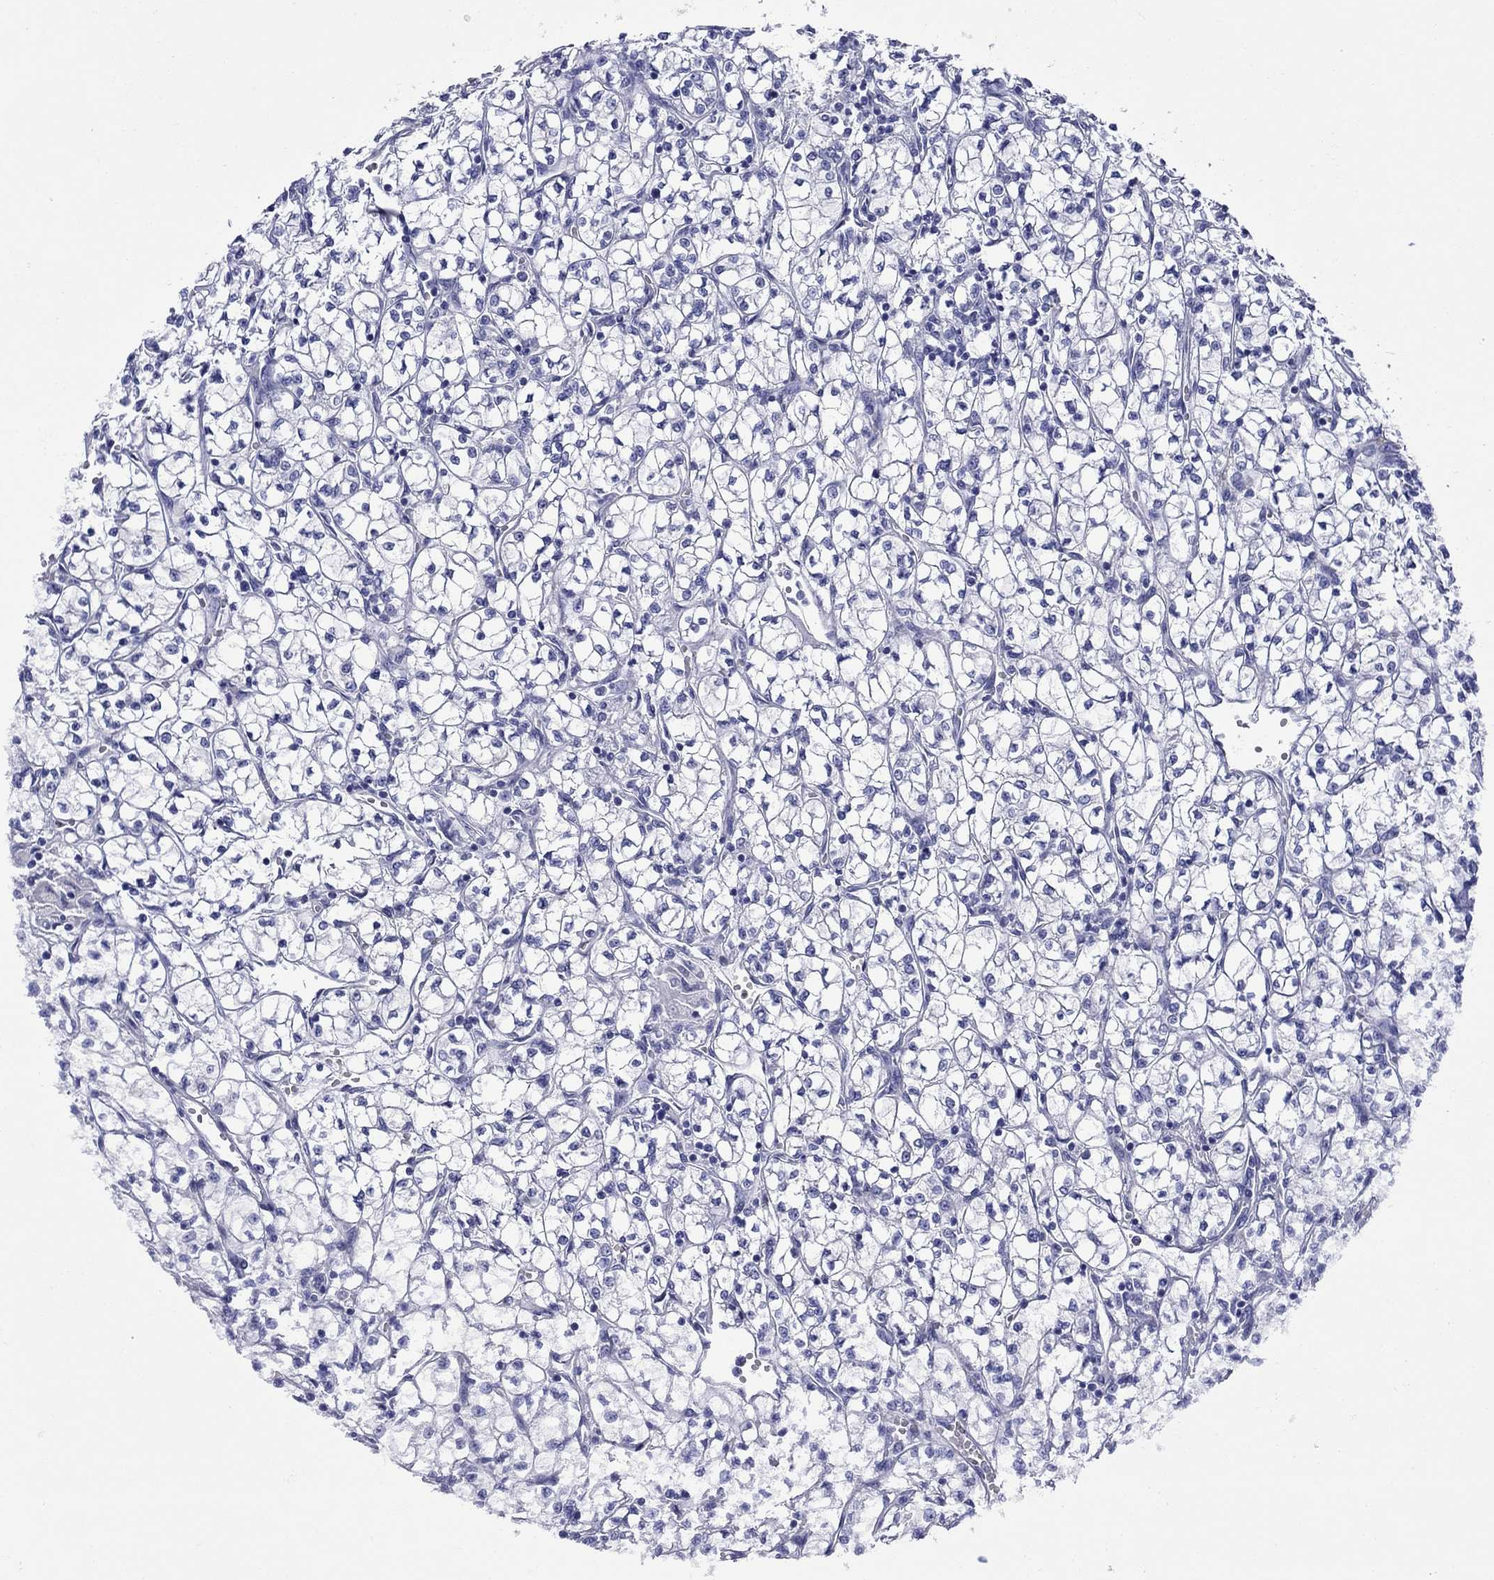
{"staining": {"intensity": "negative", "quantity": "none", "location": "none"}, "tissue": "renal cancer", "cell_type": "Tumor cells", "image_type": "cancer", "snomed": [{"axis": "morphology", "description": "Adenocarcinoma, NOS"}, {"axis": "topography", "description": "Kidney"}], "caption": "This is a image of immunohistochemistry (IHC) staining of renal adenocarcinoma, which shows no expression in tumor cells. Nuclei are stained in blue.", "gene": "ROM1", "patient": {"sex": "female", "age": 64}}